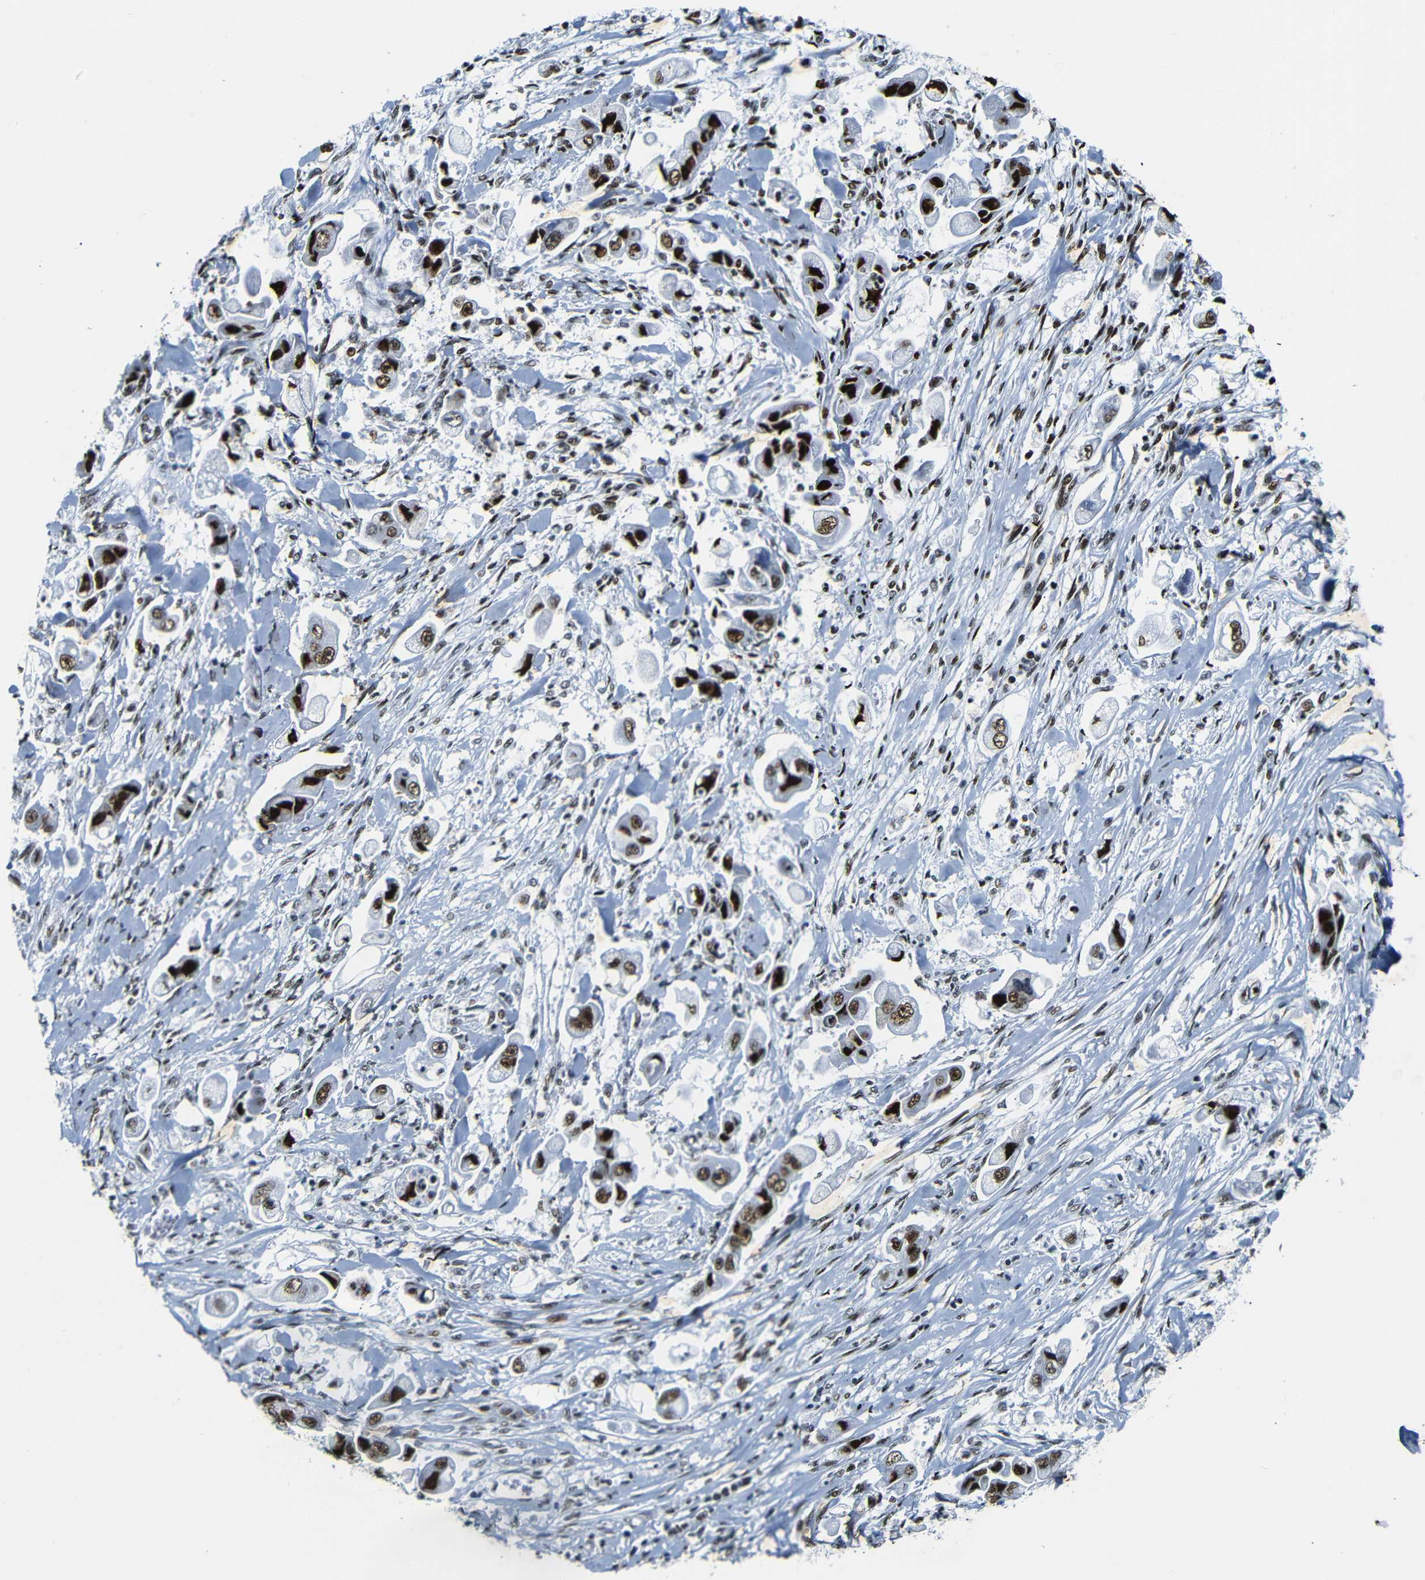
{"staining": {"intensity": "strong", "quantity": ">75%", "location": "nuclear"}, "tissue": "stomach cancer", "cell_type": "Tumor cells", "image_type": "cancer", "snomed": [{"axis": "morphology", "description": "Adenocarcinoma, NOS"}, {"axis": "topography", "description": "Stomach"}], "caption": "Stomach adenocarcinoma stained with a brown dye shows strong nuclear positive staining in about >75% of tumor cells.", "gene": "SRSF1", "patient": {"sex": "male", "age": 62}}